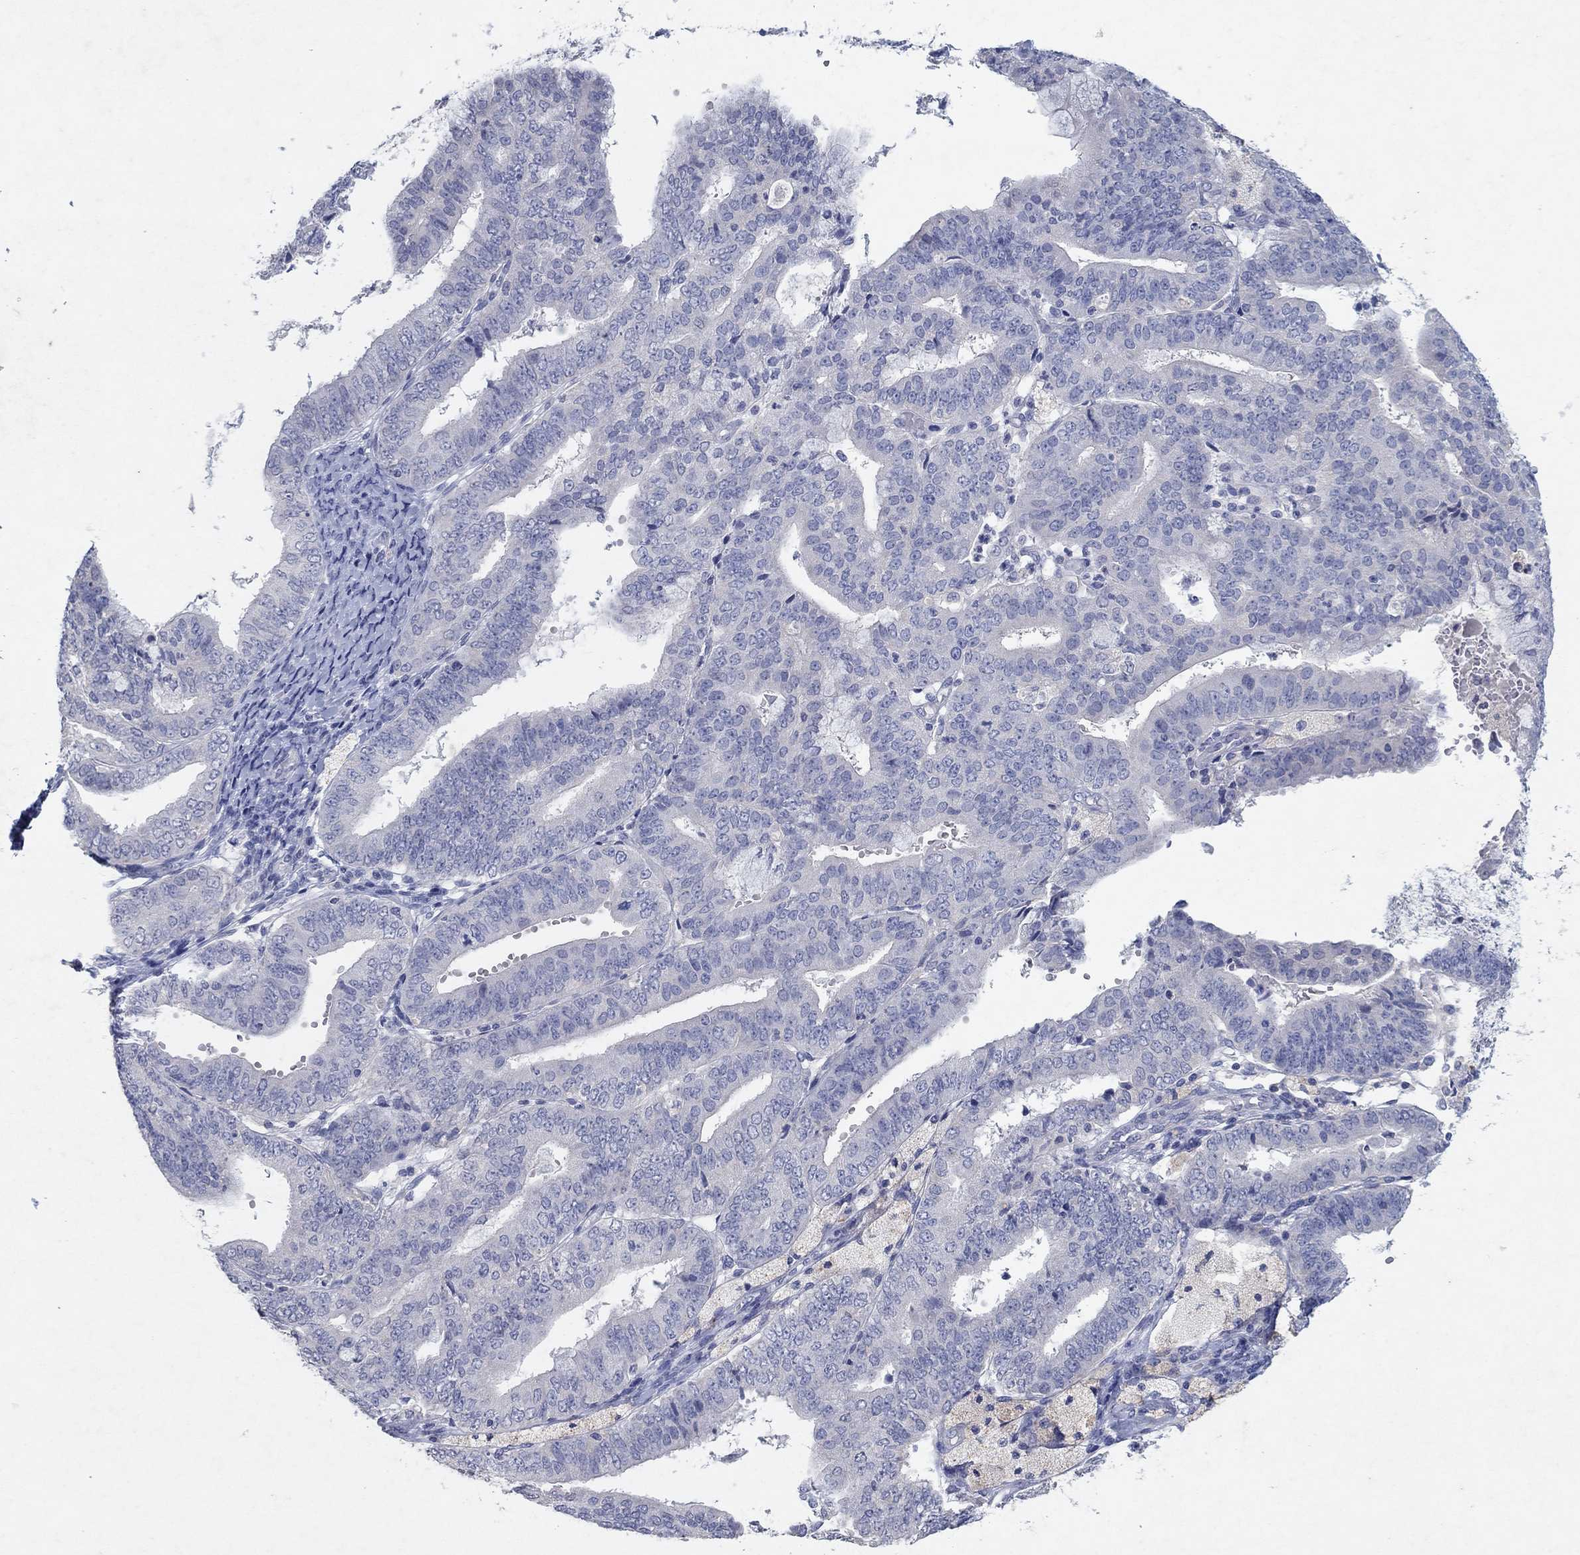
{"staining": {"intensity": "negative", "quantity": "none", "location": "none"}, "tissue": "endometrial cancer", "cell_type": "Tumor cells", "image_type": "cancer", "snomed": [{"axis": "morphology", "description": "Adenocarcinoma, NOS"}, {"axis": "topography", "description": "Endometrium"}], "caption": "Endometrial adenocarcinoma was stained to show a protein in brown. There is no significant expression in tumor cells.", "gene": "KRT40", "patient": {"sex": "female", "age": 63}}